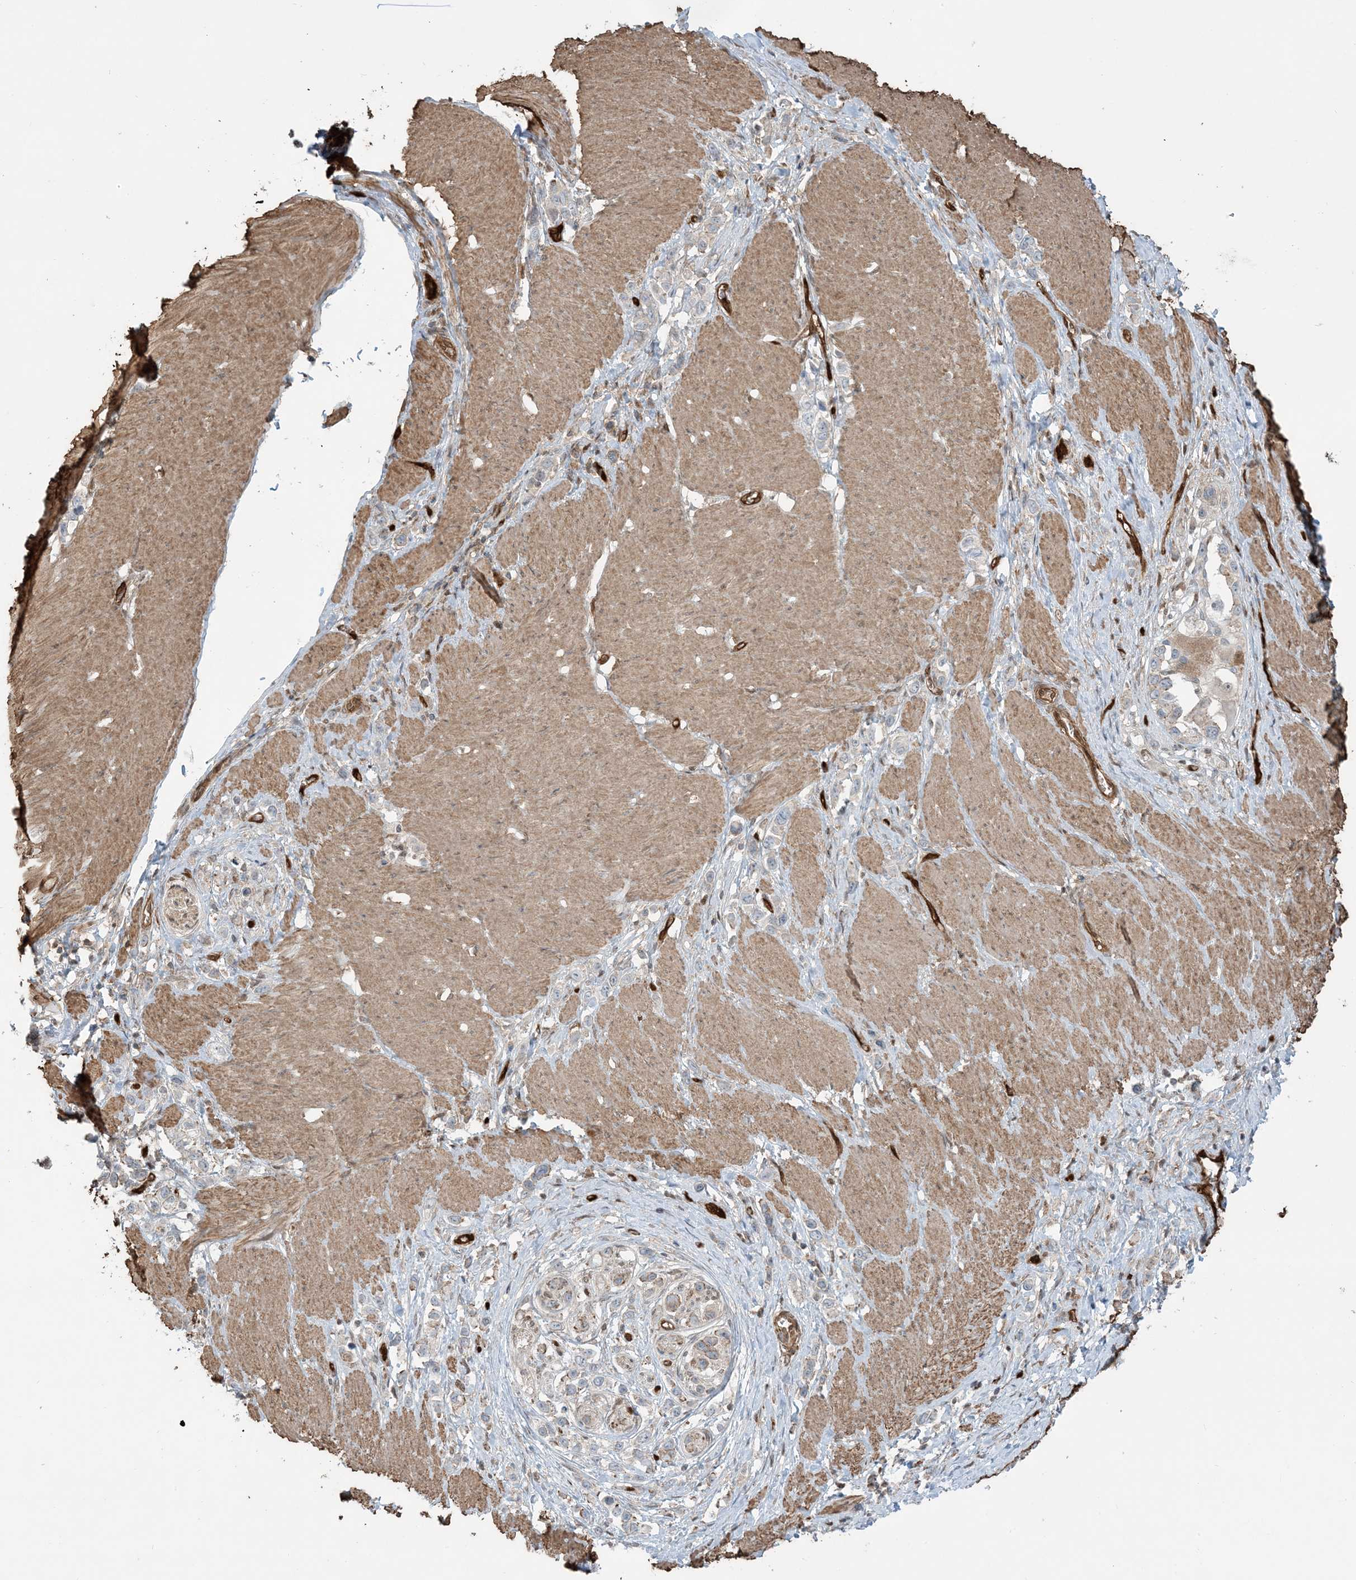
{"staining": {"intensity": "moderate", "quantity": "<25%", "location": "cytoplasmic/membranous"}, "tissue": "stomach cancer", "cell_type": "Tumor cells", "image_type": "cancer", "snomed": [{"axis": "morphology", "description": "Normal tissue, NOS"}, {"axis": "morphology", "description": "Adenocarcinoma, NOS"}, {"axis": "topography", "description": "Stomach, upper"}, {"axis": "topography", "description": "Stomach"}], "caption": "High-power microscopy captured an immunohistochemistry (IHC) image of stomach cancer, revealing moderate cytoplasmic/membranous positivity in about <25% of tumor cells. The staining was performed using DAB to visualize the protein expression in brown, while the nuclei were stained in blue with hematoxylin (Magnification: 20x).", "gene": "PPM1F", "patient": {"sex": "female", "age": 65}}